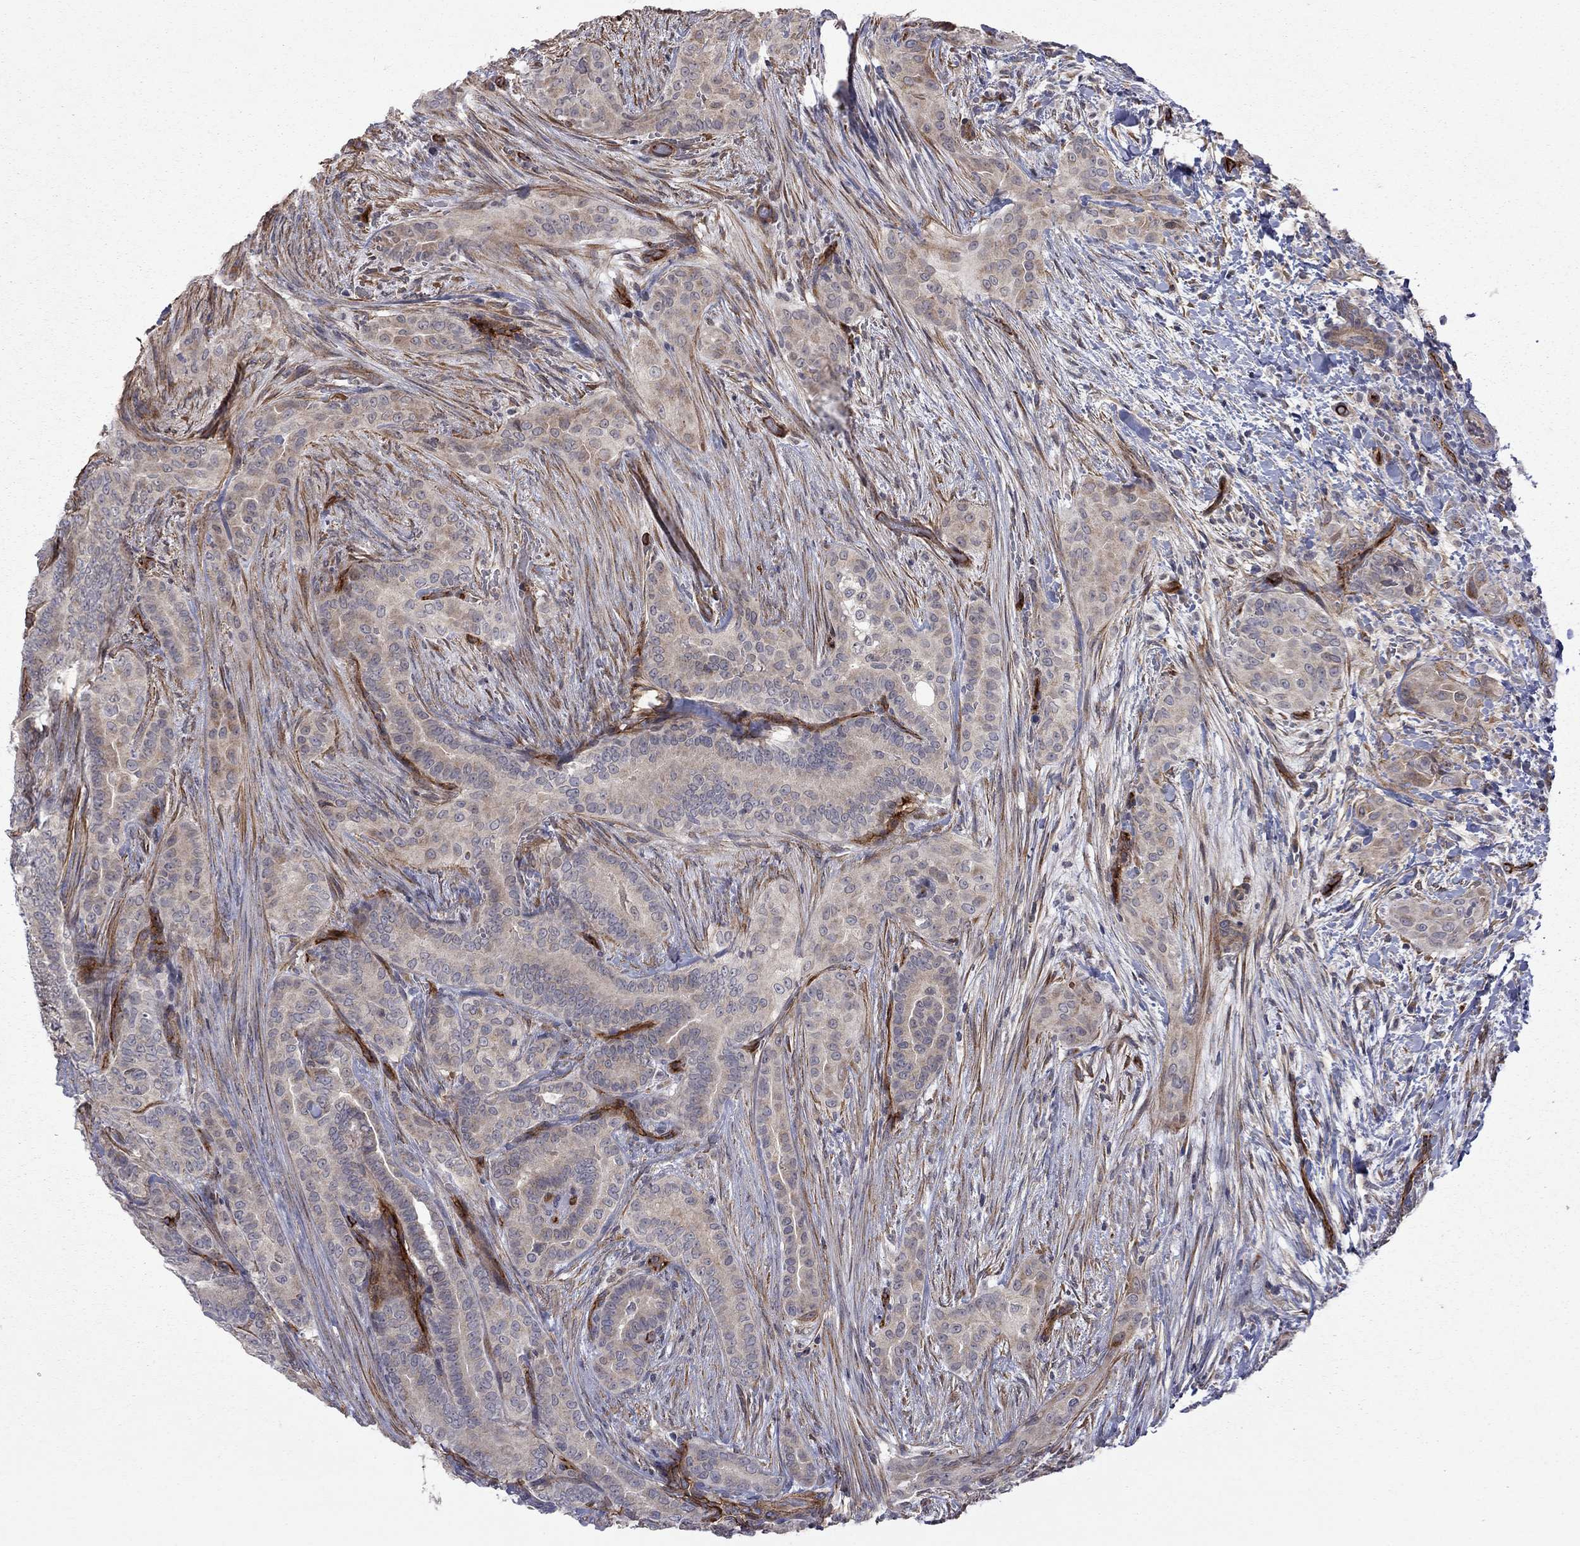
{"staining": {"intensity": "weak", "quantity": "<25%", "location": "cytoplasmic/membranous"}, "tissue": "thyroid cancer", "cell_type": "Tumor cells", "image_type": "cancer", "snomed": [{"axis": "morphology", "description": "Papillary adenocarcinoma, NOS"}, {"axis": "topography", "description": "Thyroid gland"}], "caption": "This is an IHC photomicrograph of human thyroid cancer (papillary adenocarcinoma). There is no expression in tumor cells.", "gene": "EXOC3L2", "patient": {"sex": "male", "age": 61}}